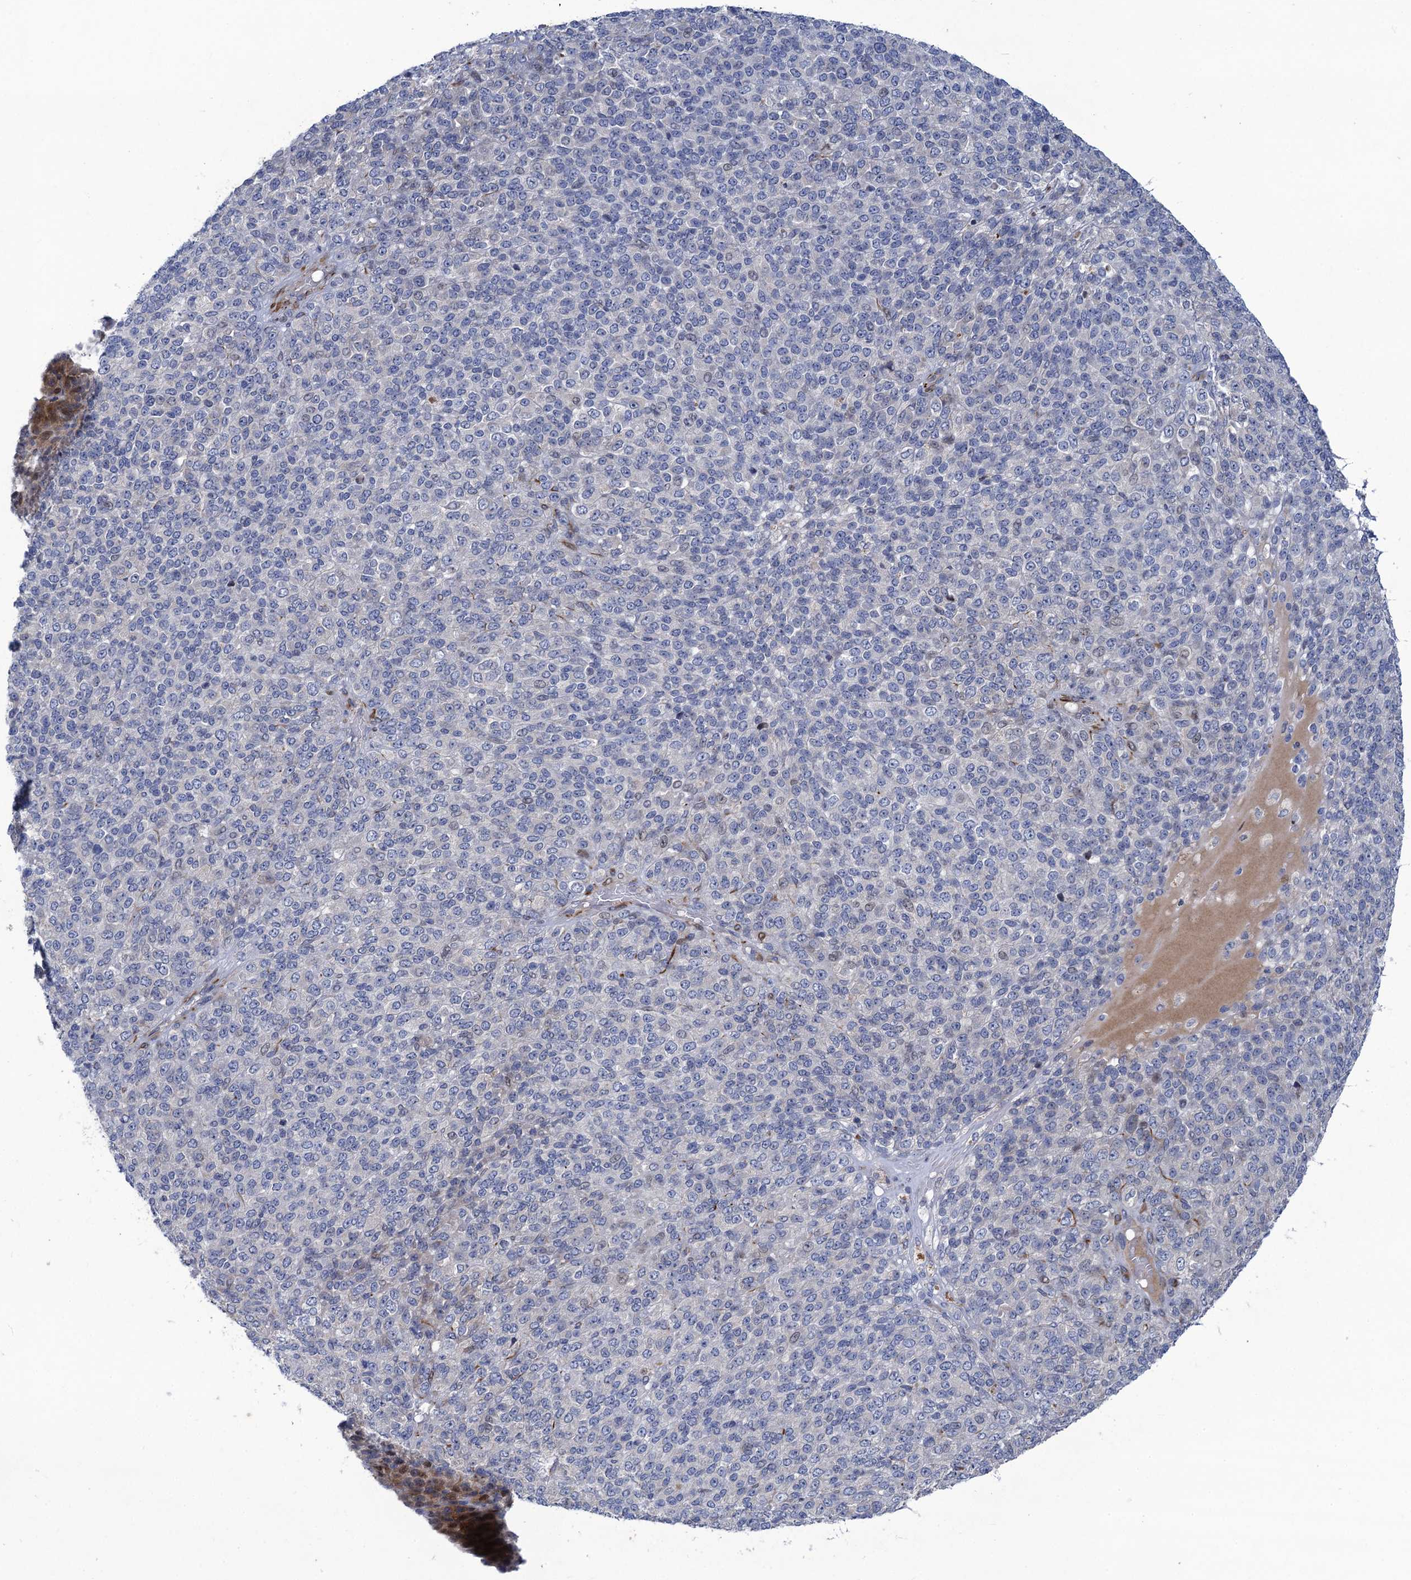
{"staining": {"intensity": "moderate", "quantity": "25%-75%", "location": "nuclear"}, "tissue": "melanoma", "cell_type": "Tumor cells", "image_type": "cancer", "snomed": [{"axis": "morphology", "description": "Malignant melanoma, Metastatic site"}, {"axis": "topography", "description": "Brain"}], "caption": "Immunohistochemical staining of malignant melanoma (metastatic site) reveals medium levels of moderate nuclear protein expression in about 25%-75% of tumor cells. (IHC, brightfield microscopy, high magnification).", "gene": "QPCTL", "patient": {"sex": "female", "age": 56}}